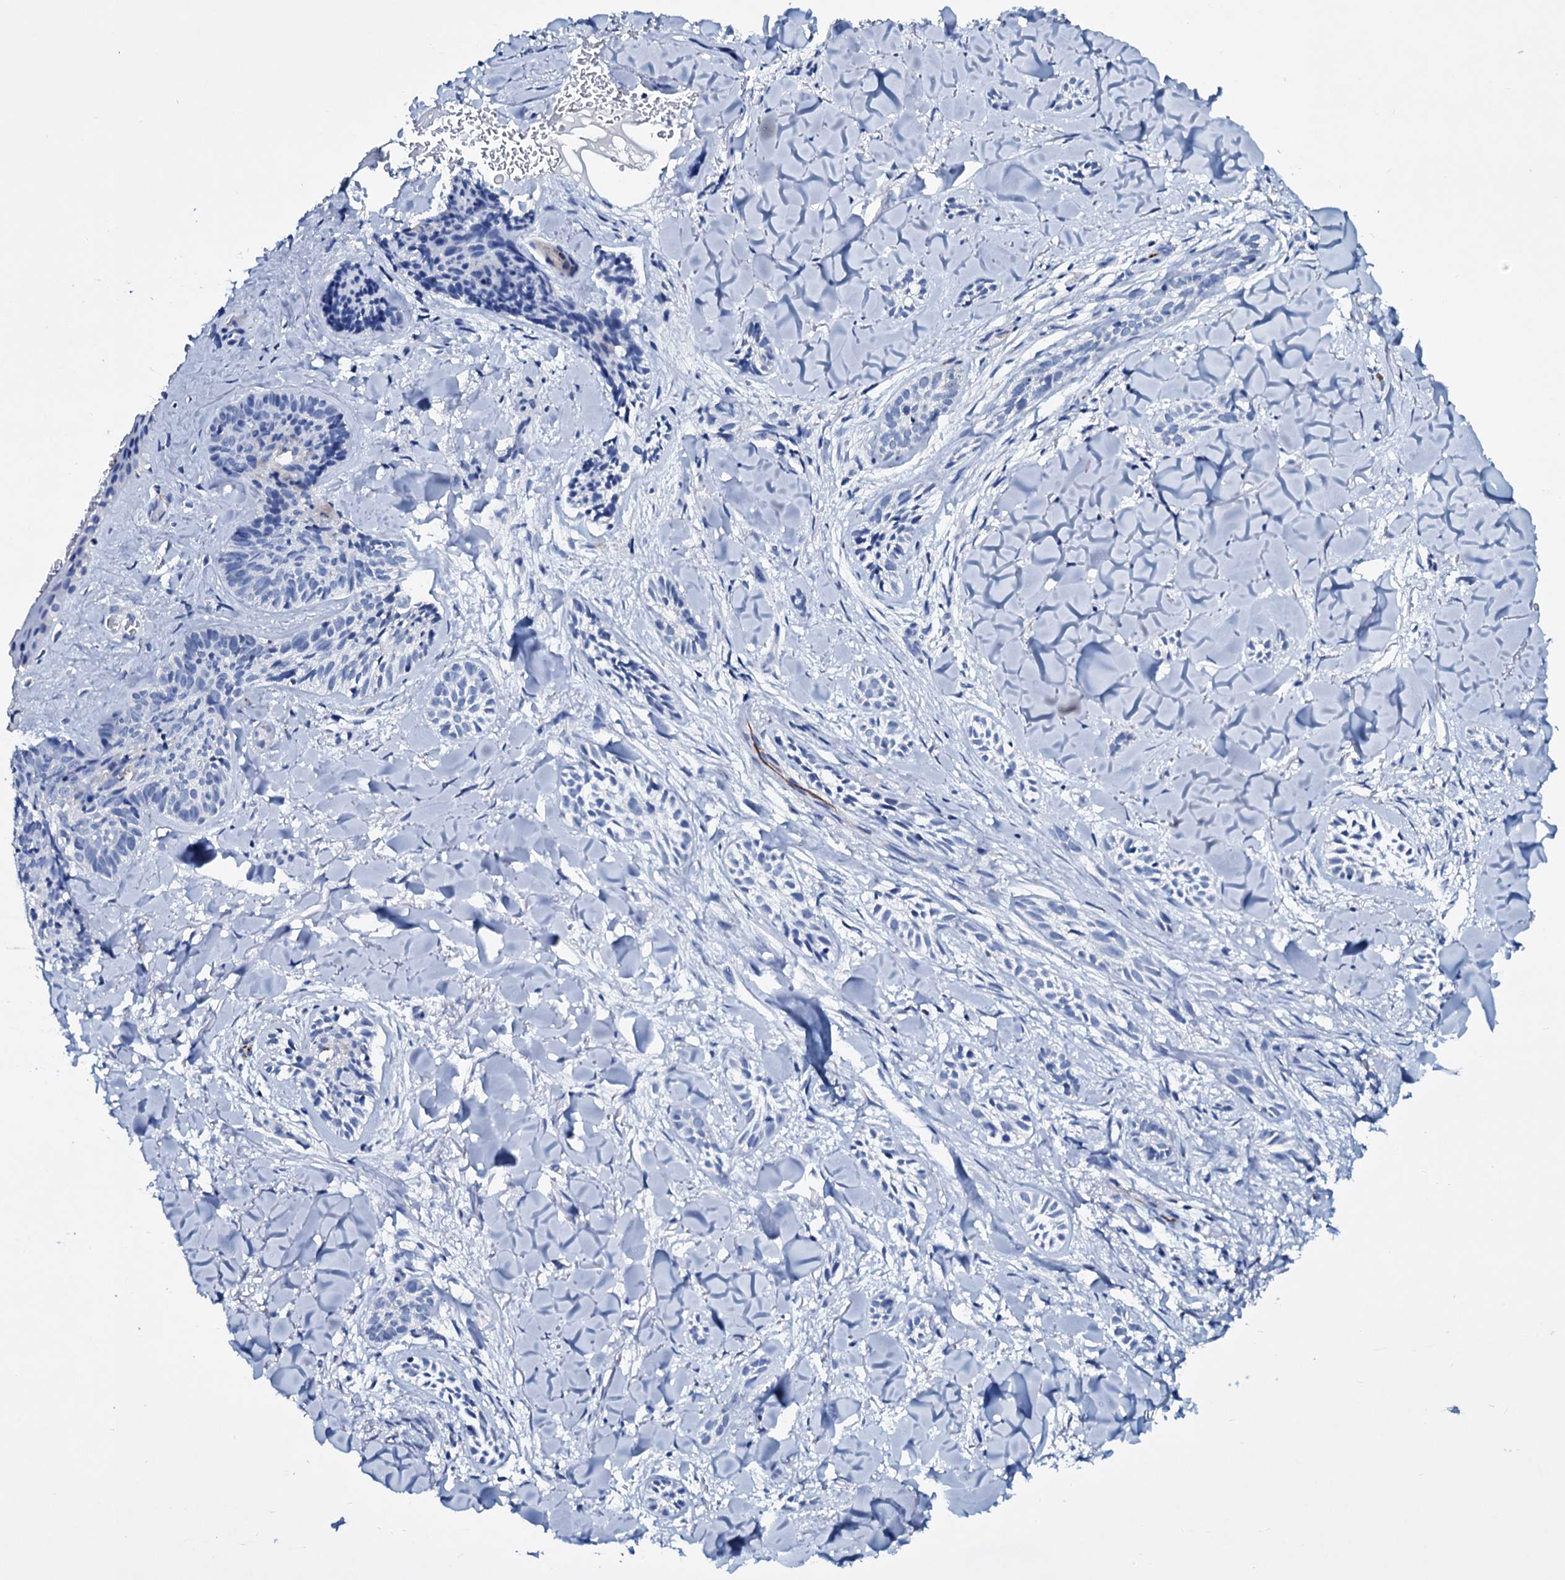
{"staining": {"intensity": "negative", "quantity": "none", "location": "none"}, "tissue": "skin cancer", "cell_type": "Tumor cells", "image_type": "cancer", "snomed": [{"axis": "morphology", "description": "Basal cell carcinoma"}, {"axis": "topography", "description": "Skin"}], "caption": "Image shows no protein positivity in tumor cells of basal cell carcinoma (skin) tissue.", "gene": "TPGS2", "patient": {"sex": "female", "age": 59}}